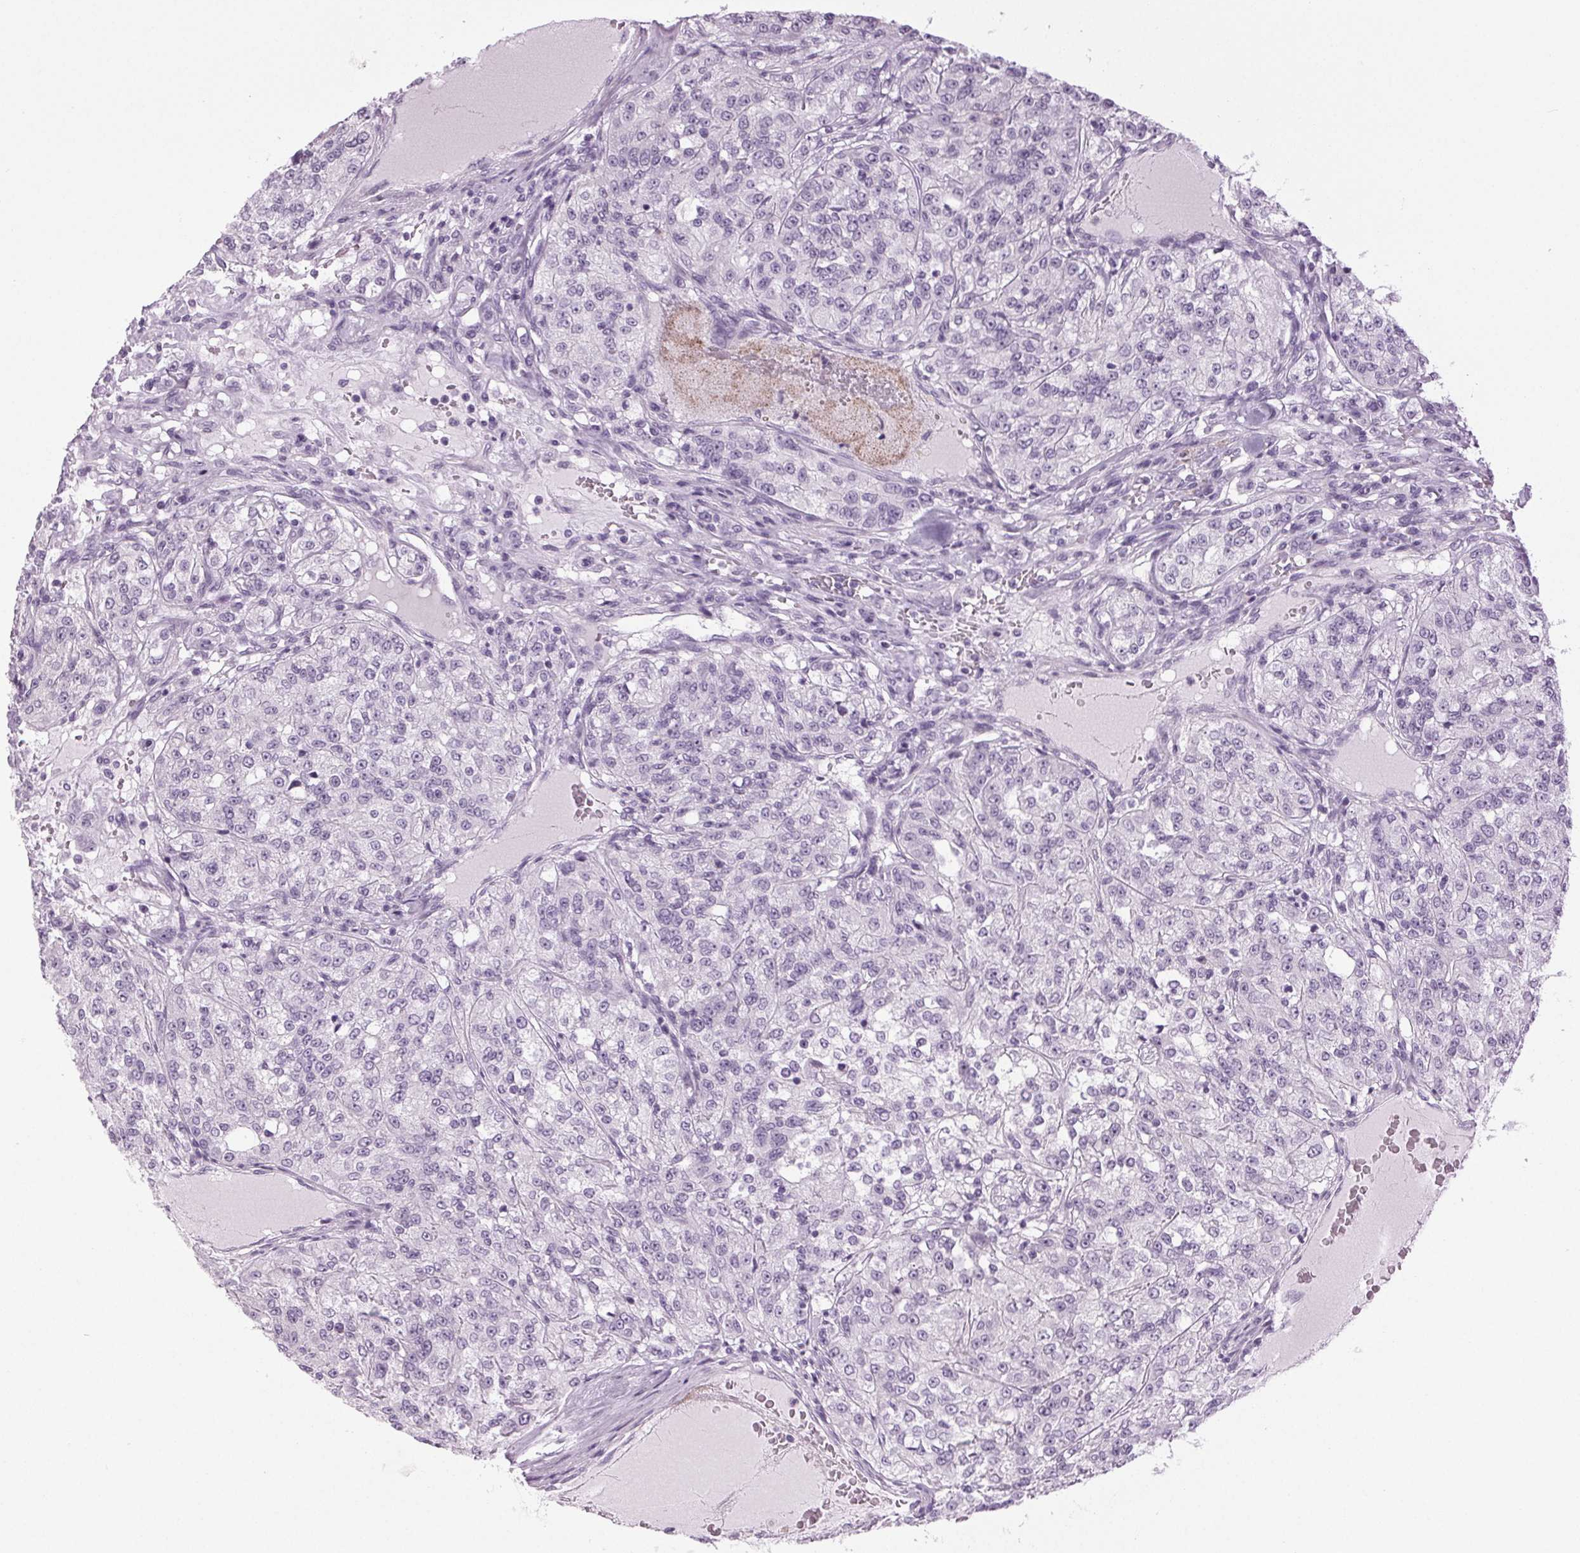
{"staining": {"intensity": "negative", "quantity": "none", "location": "none"}, "tissue": "renal cancer", "cell_type": "Tumor cells", "image_type": "cancer", "snomed": [{"axis": "morphology", "description": "Adenocarcinoma, NOS"}, {"axis": "topography", "description": "Kidney"}], "caption": "Micrograph shows no significant protein positivity in tumor cells of renal cancer (adenocarcinoma).", "gene": "DNAH12", "patient": {"sex": "female", "age": 63}}